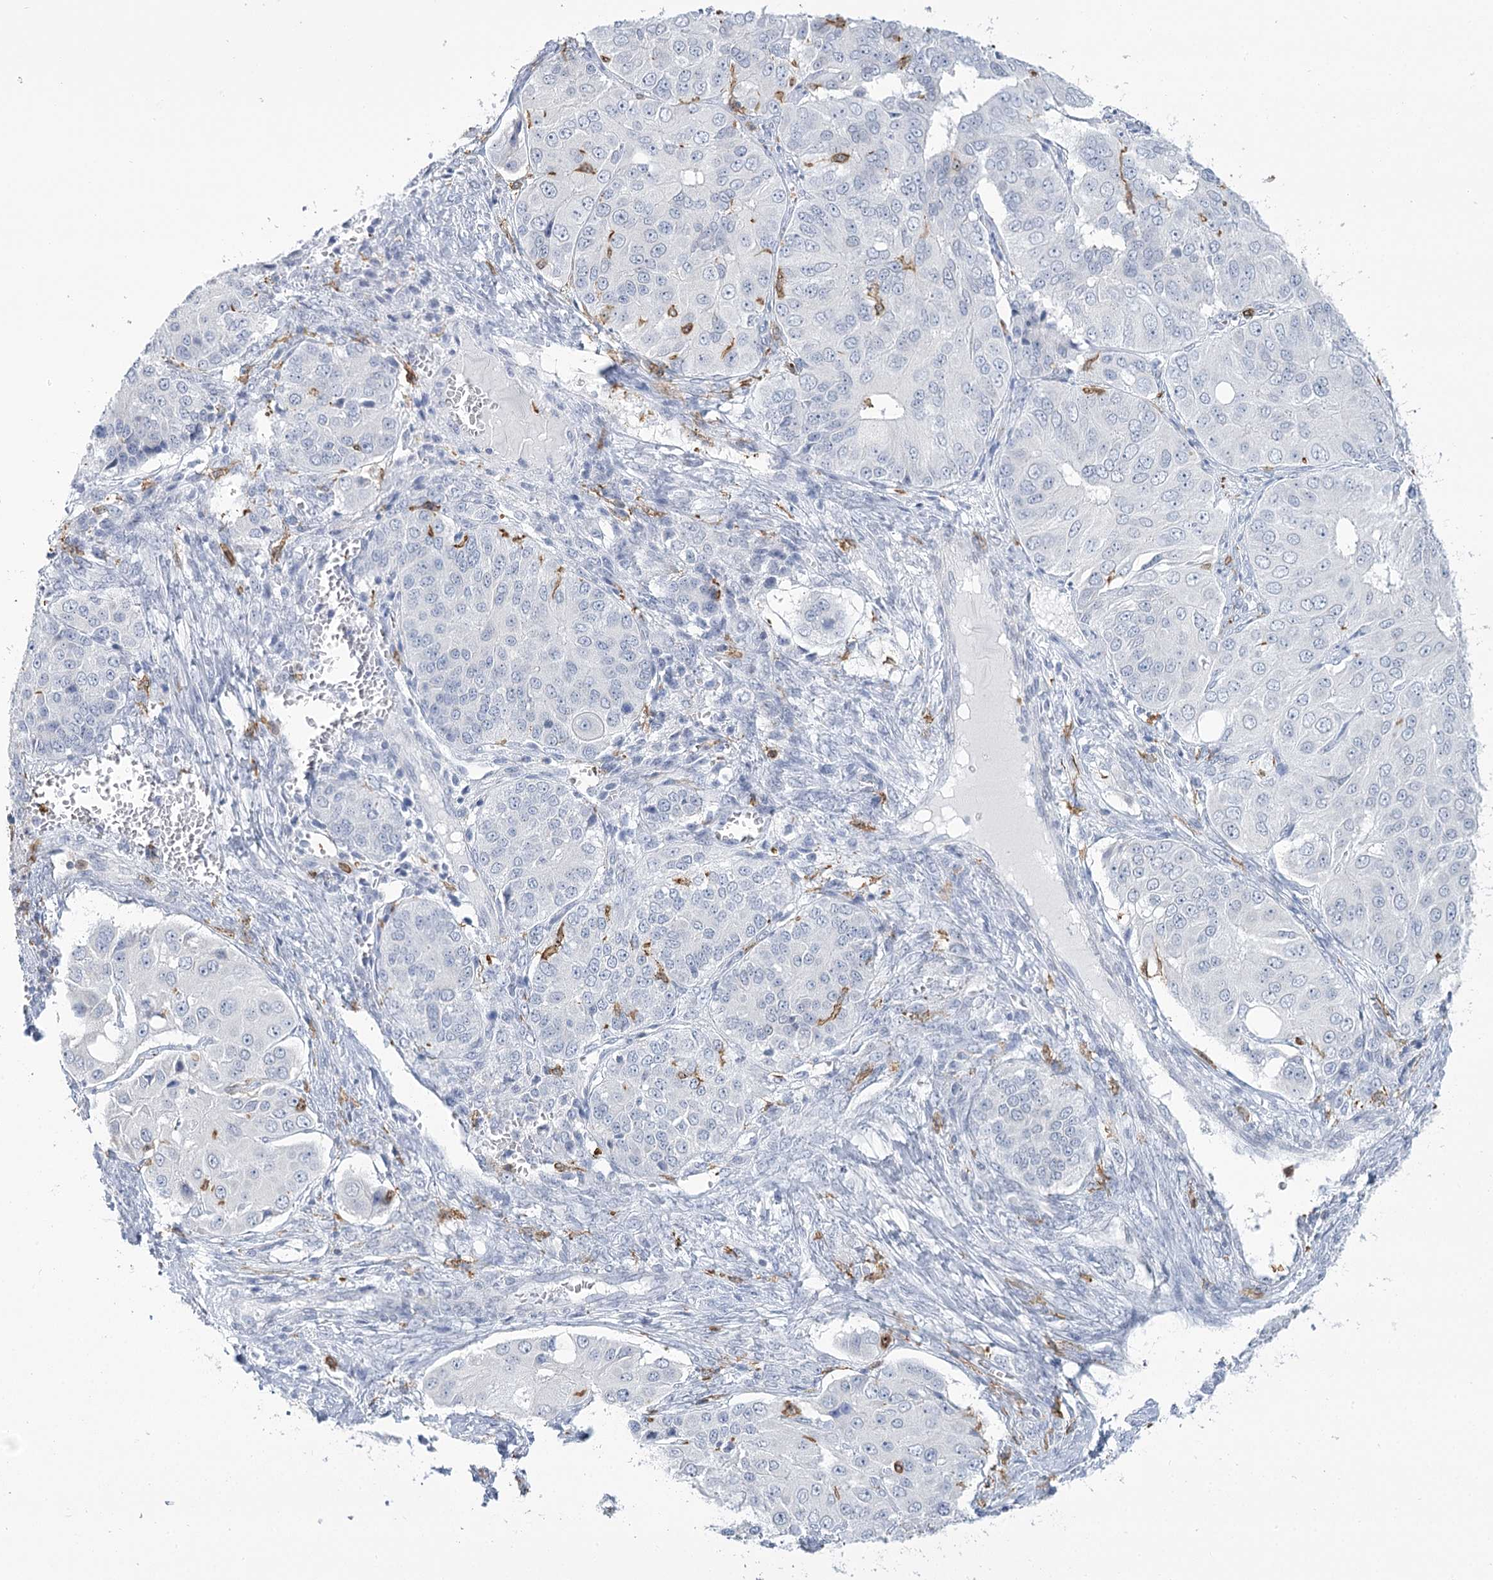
{"staining": {"intensity": "negative", "quantity": "none", "location": "none"}, "tissue": "ovarian cancer", "cell_type": "Tumor cells", "image_type": "cancer", "snomed": [{"axis": "morphology", "description": "Carcinoma, endometroid"}, {"axis": "topography", "description": "Ovary"}], "caption": "Immunohistochemistry (IHC) histopathology image of endometroid carcinoma (ovarian) stained for a protein (brown), which shows no expression in tumor cells.", "gene": "C11orf1", "patient": {"sex": "female", "age": 51}}